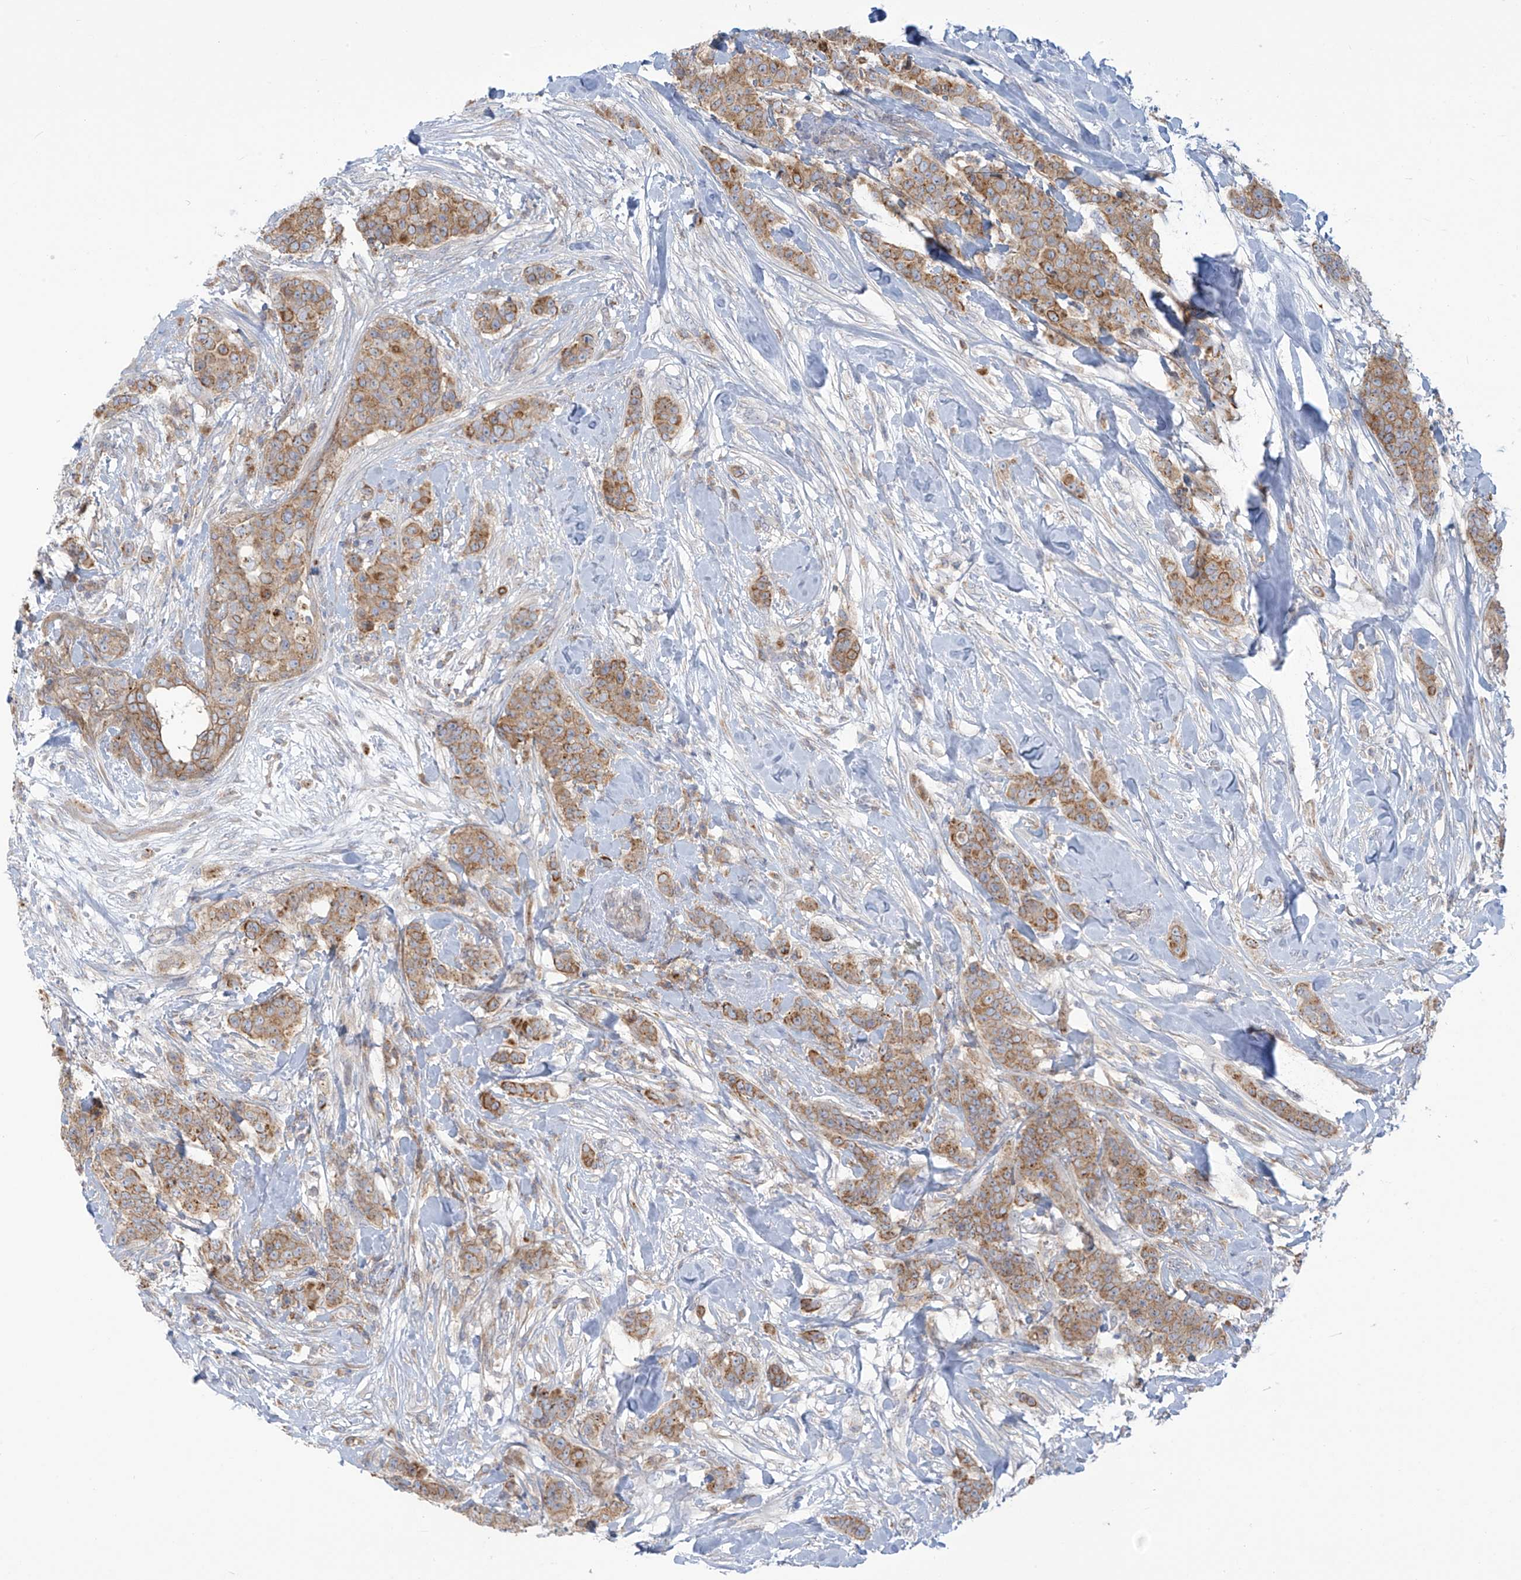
{"staining": {"intensity": "moderate", "quantity": ">75%", "location": "cytoplasmic/membranous"}, "tissue": "breast cancer", "cell_type": "Tumor cells", "image_type": "cancer", "snomed": [{"axis": "morphology", "description": "Duct carcinoma"}, {"axis": "topography", "description": "Breast"}], "caption": "Tumor cells demonstrate moderate cytoplasmic/membranous expression in approximately >75% of cells in breast cancer (infiltrating ductal carcinoma). The protein of interest is stained brown, and the nuclei are stained in blue (DAB (3,3'-diaminobenzidine) IHC with brightfield microscopy, high magnification).", "gene": "LZTS3", "patient": {"sex": "female", "age": 40}}